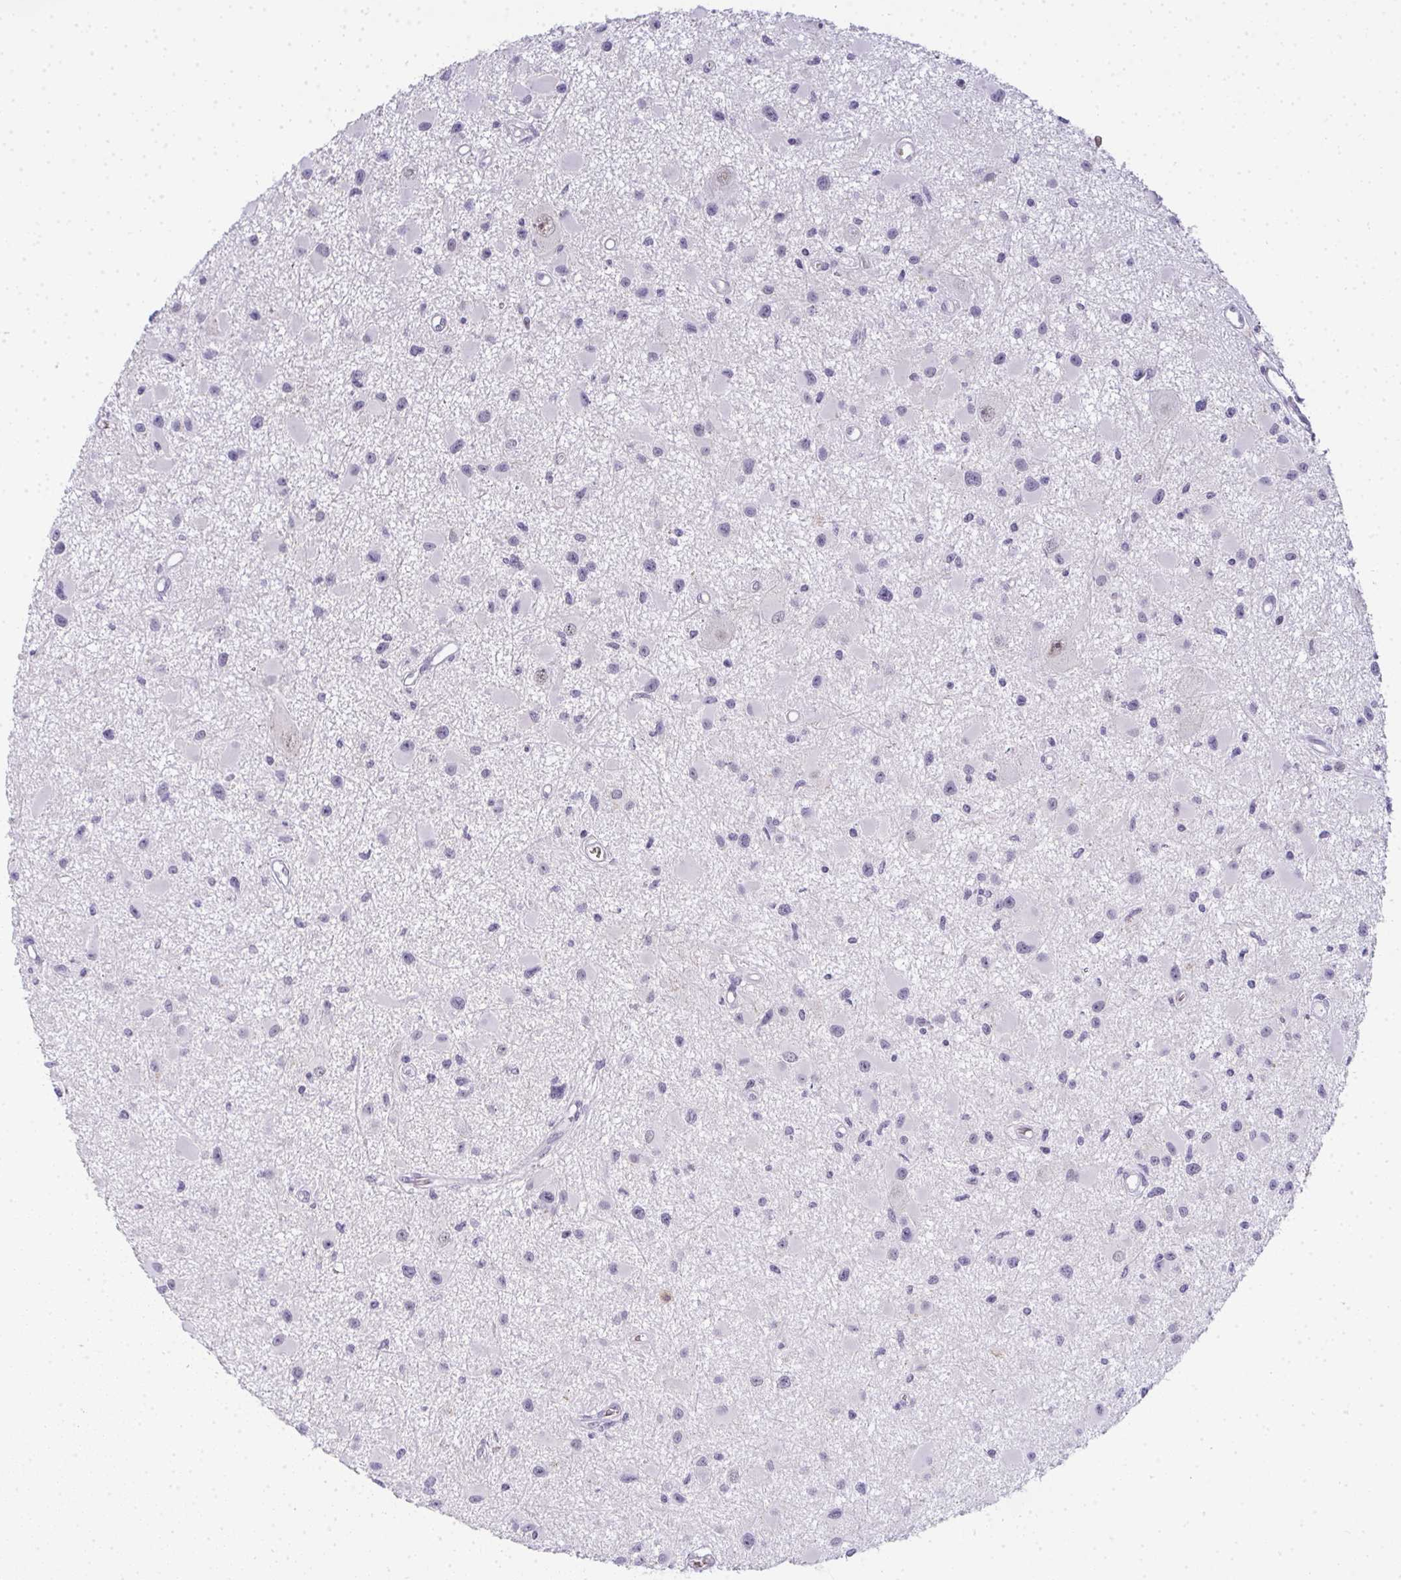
{"staining": {"intensity": "negative", "quantity": "none", "location": "none"}, "tissue": "glioma", "cell_type": "Tumor cells", "image_type": "cancer", "snomed": [{"axis": "morphology", "description": "Glioma, malignant, High grade"}, {"axis": "topography", "description": "Brain"}], "caption": "High magnification brightfield microscopy of malignant glioma (high-grade) stained with DAB (brown) and counterstained with hematoxylin (blue): tumor cells show no significant positivity.", "gene": "TNMD", "patient": {"sex": "male", "age": 54}}